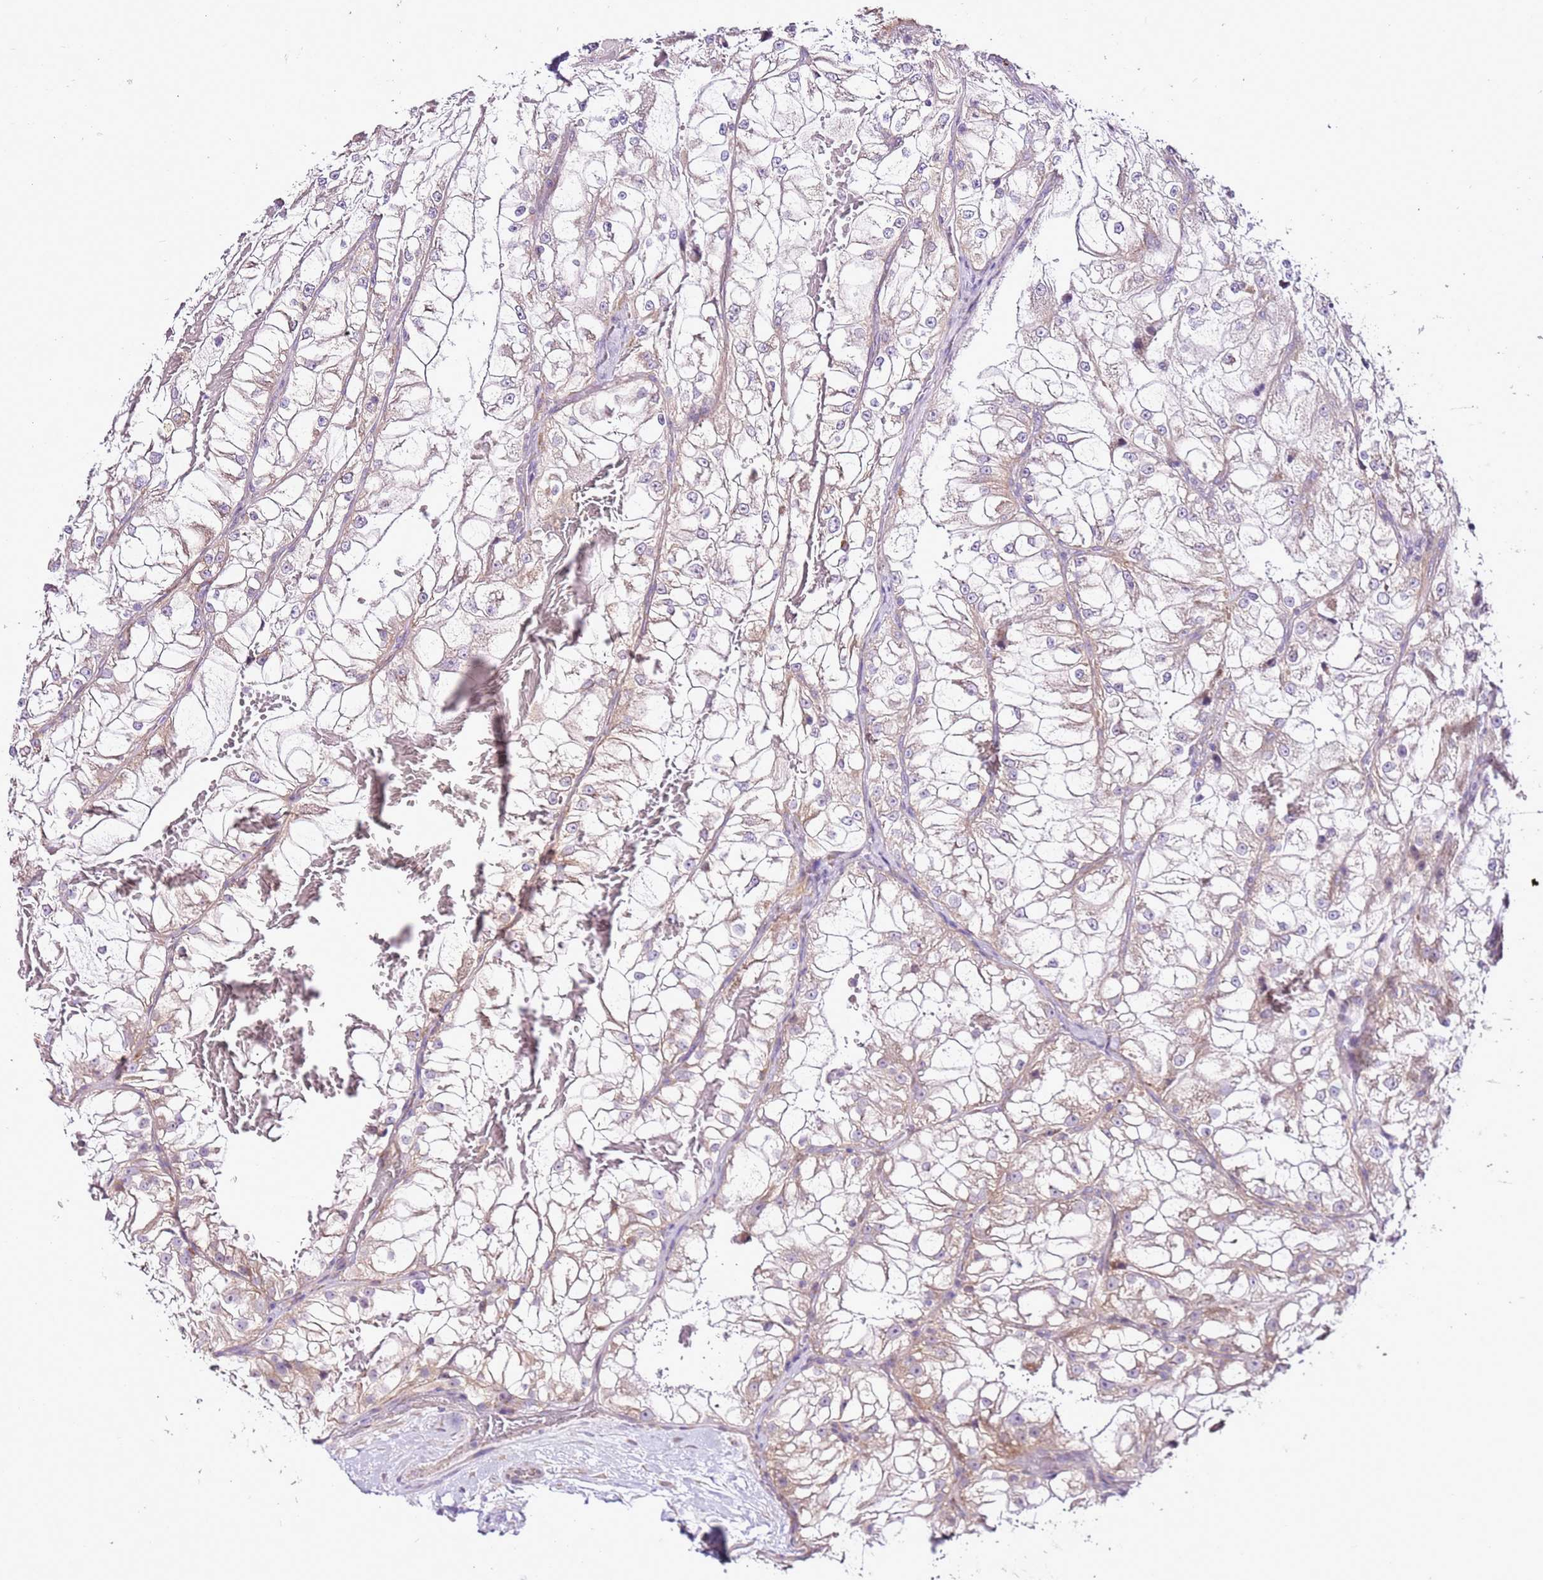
{"staining": {"intensity": "weak", "quantity": "<25%", "location": "cytoplasmic/membranous"}, "tissue": "renal cancer", "cell_type": "Tumor cells", "image_type": "cancer", "snomed": [{"axis": "morphology", "description": "Adenocarcinoma, NOS"}, {"axis": "topography", "description": "Kidney"}], "caption": "Immunohistochemistry of renal cancer reveals no positivity in tumor cells. (IHC, brightfield microscopy, high magnification).", "gene": "MRPL36", "patient": {"sex": "female", "age": 72}}